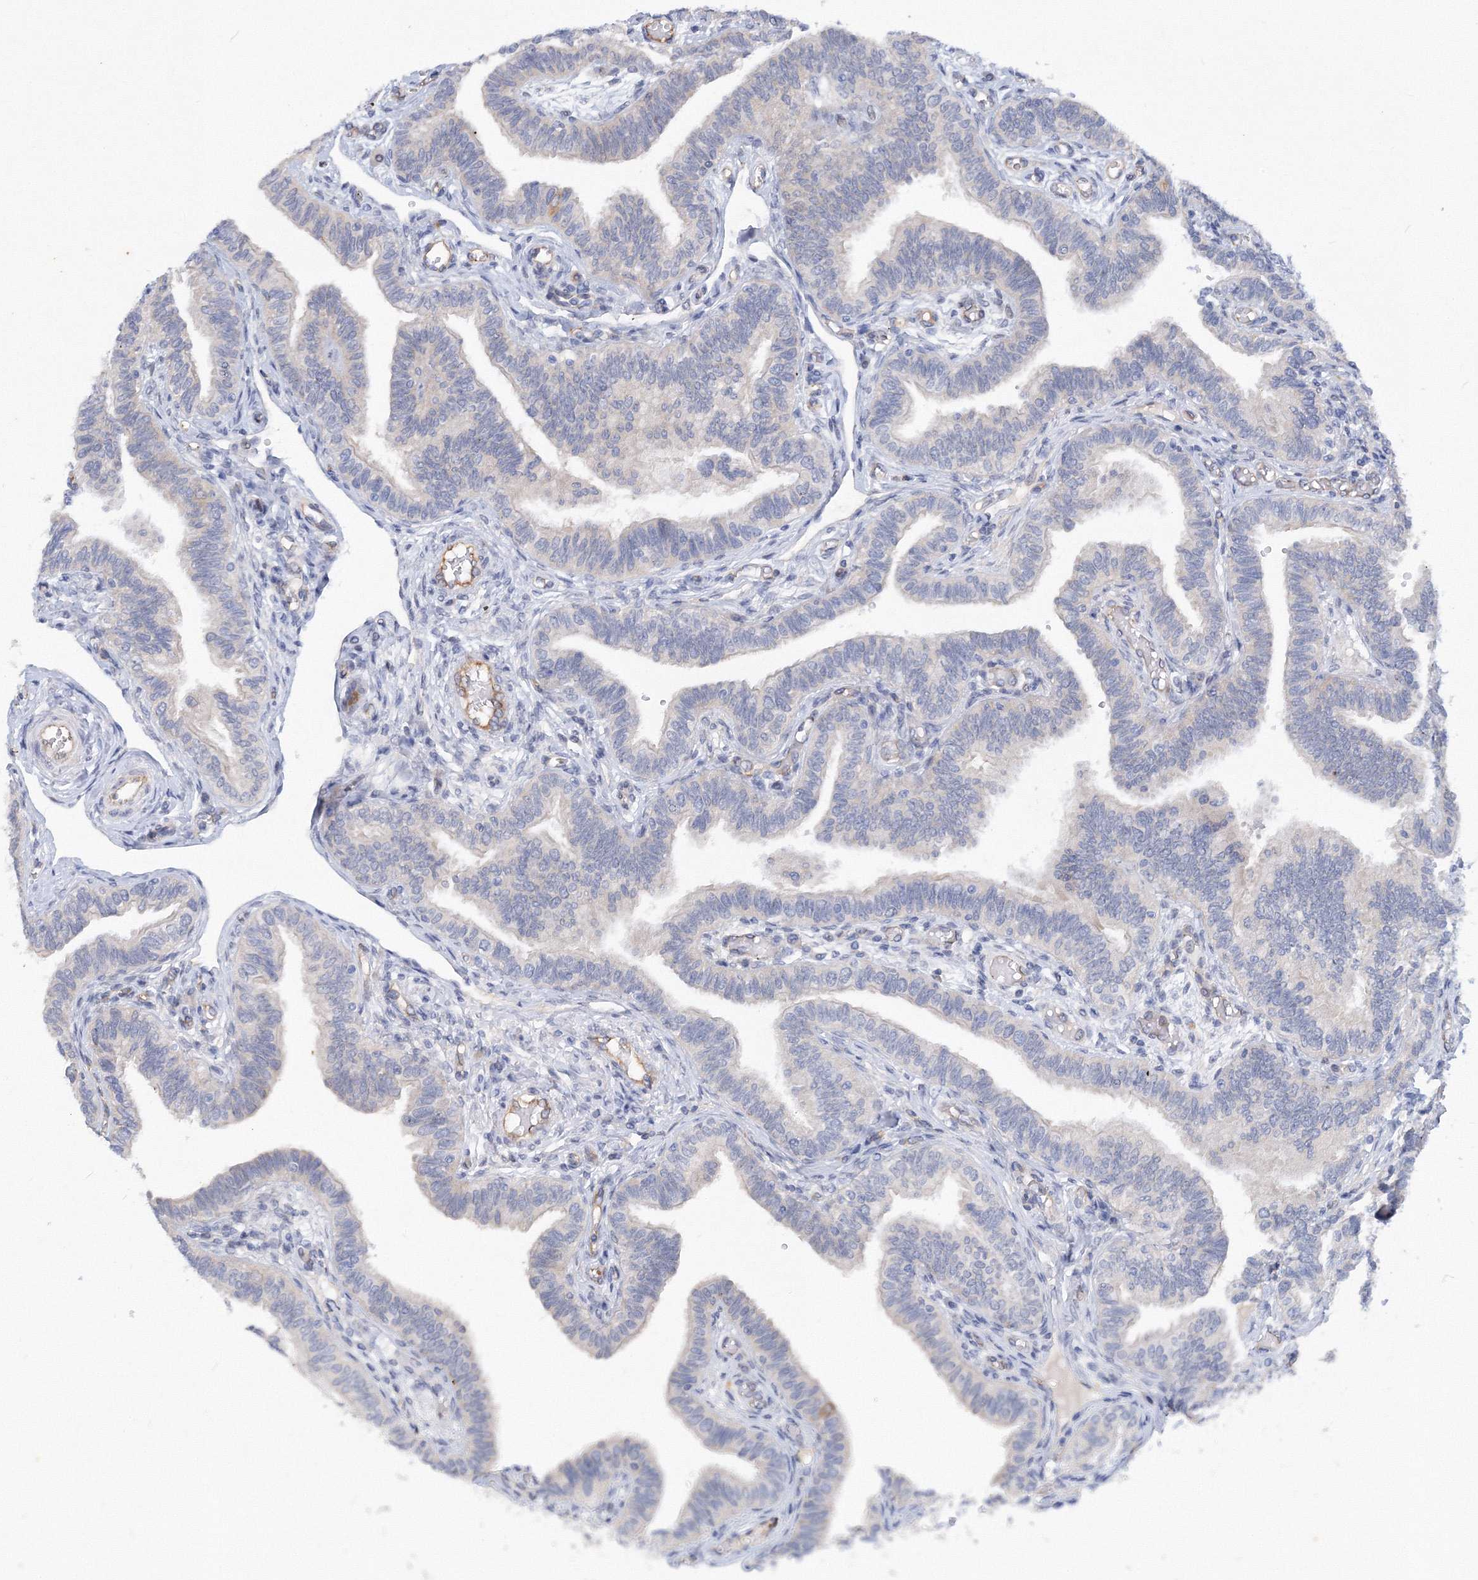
{"staining": {"intensity": "negative", "quantity": "none", "location": "none"}, "tissue": "fallopian tube", "cell_type": "Glandular cells", "image_type": "normal", "snomed": [{"axis": "morphology", "description": "Normal tissue, NOS"}, {"axis": "topography", "description": "Fallopian tube"}], "caption": "An immunohistochemistry image of unremarkable fallopian tube is shown. There is no staining in glandular cells of fallopian tube. Brightfield microscopy of immunohistochemistry (IHC) stained with DAB (3,3'-diaminobenzidine) (brown) and hematoxylin (blue), captured at high magnification.", "gene": "TANC1", "patient": {"sex": "female", "age": 39}}